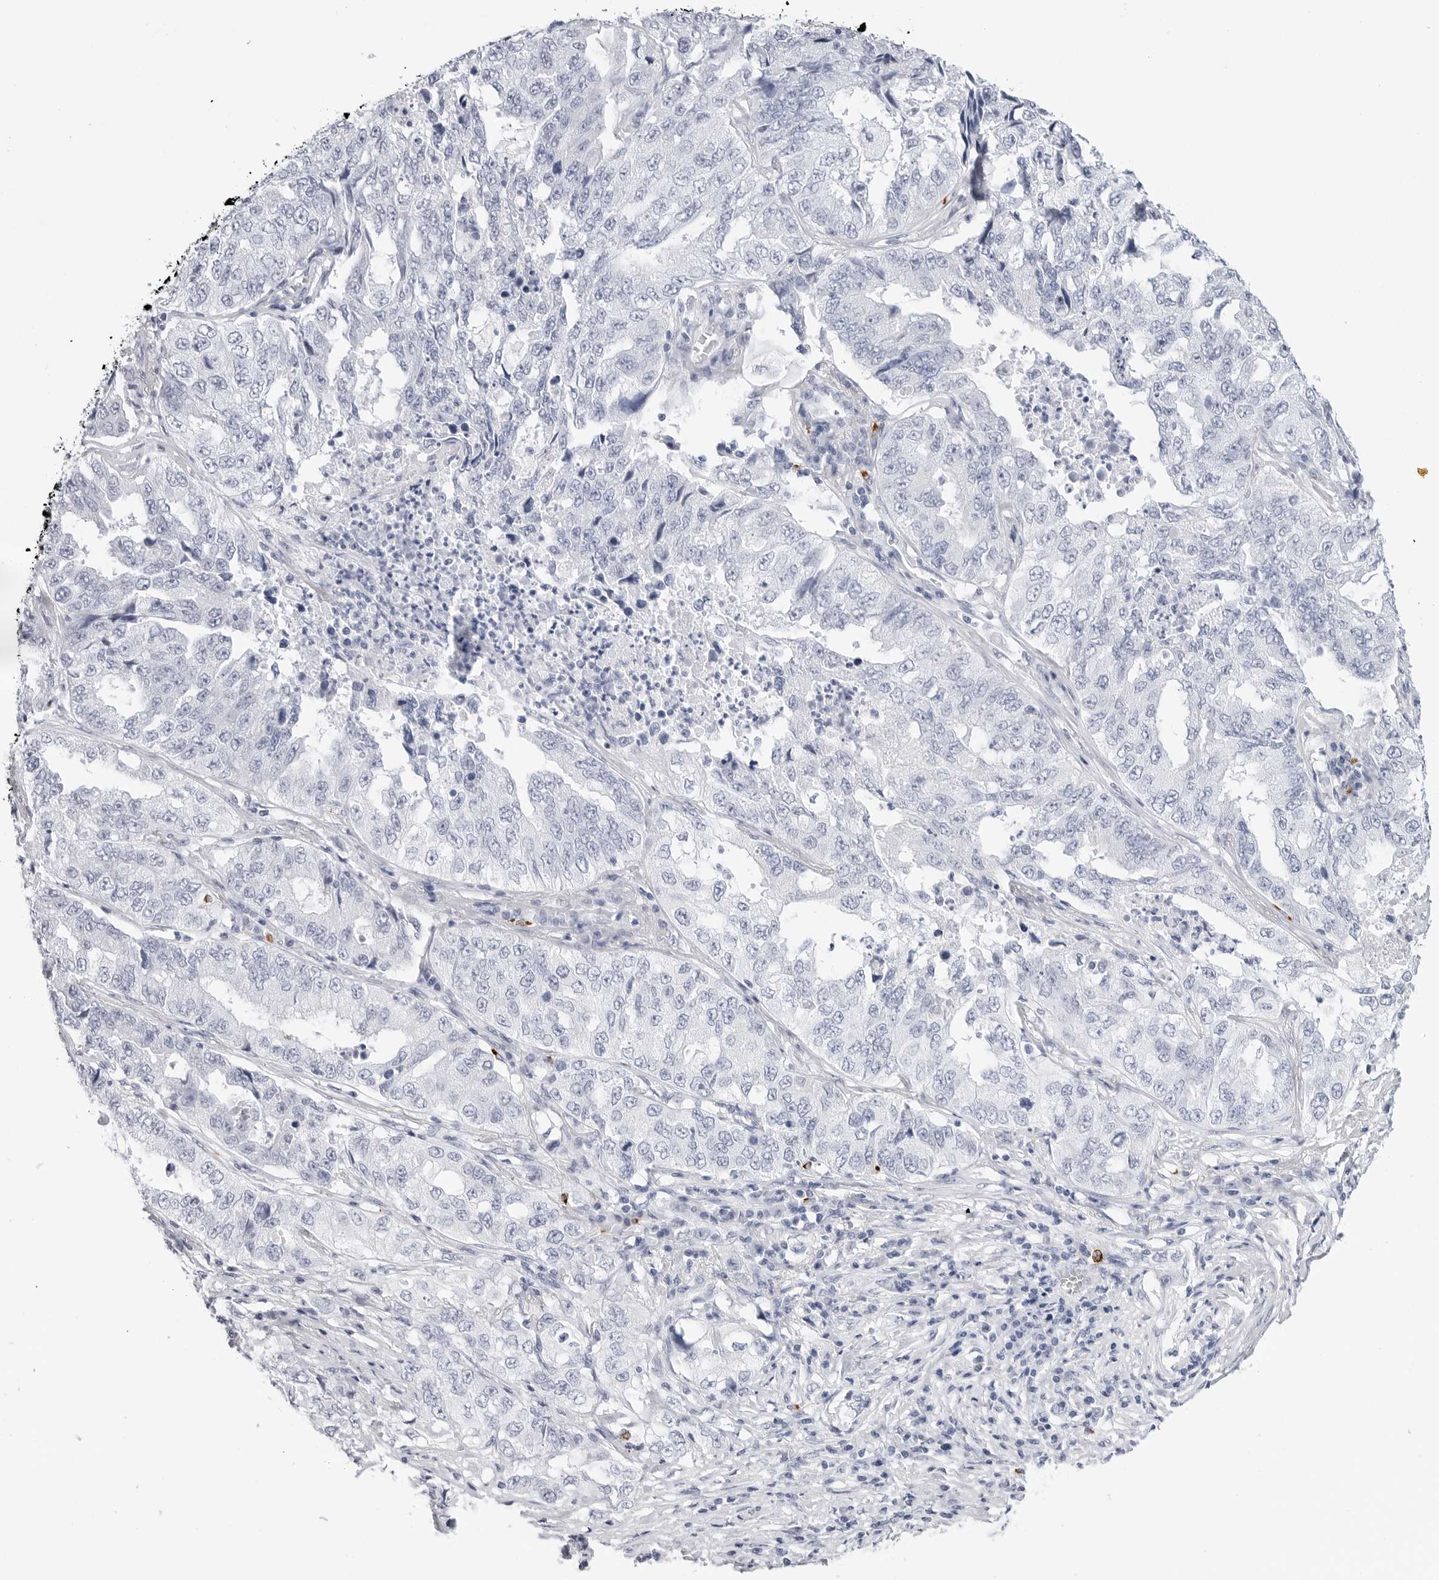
{"staining": {"intensity": "negative", "quantity": "none", "location": "none"}, "tissue": "lung cancer", "cell_type": "Tumor cells", "image_type": "cancer", "snomed": [{"axis": "morphology", "description": "Adenocarcinoma, NOS"}, {"axis": "topography", "description": "Lung"}], "caption": "This is an IHC image of adenocarcinoma (lung). There is no staining in tumor cells.", "gene": "HSPB7", "patient": {"sex": "female", "age": 51}}